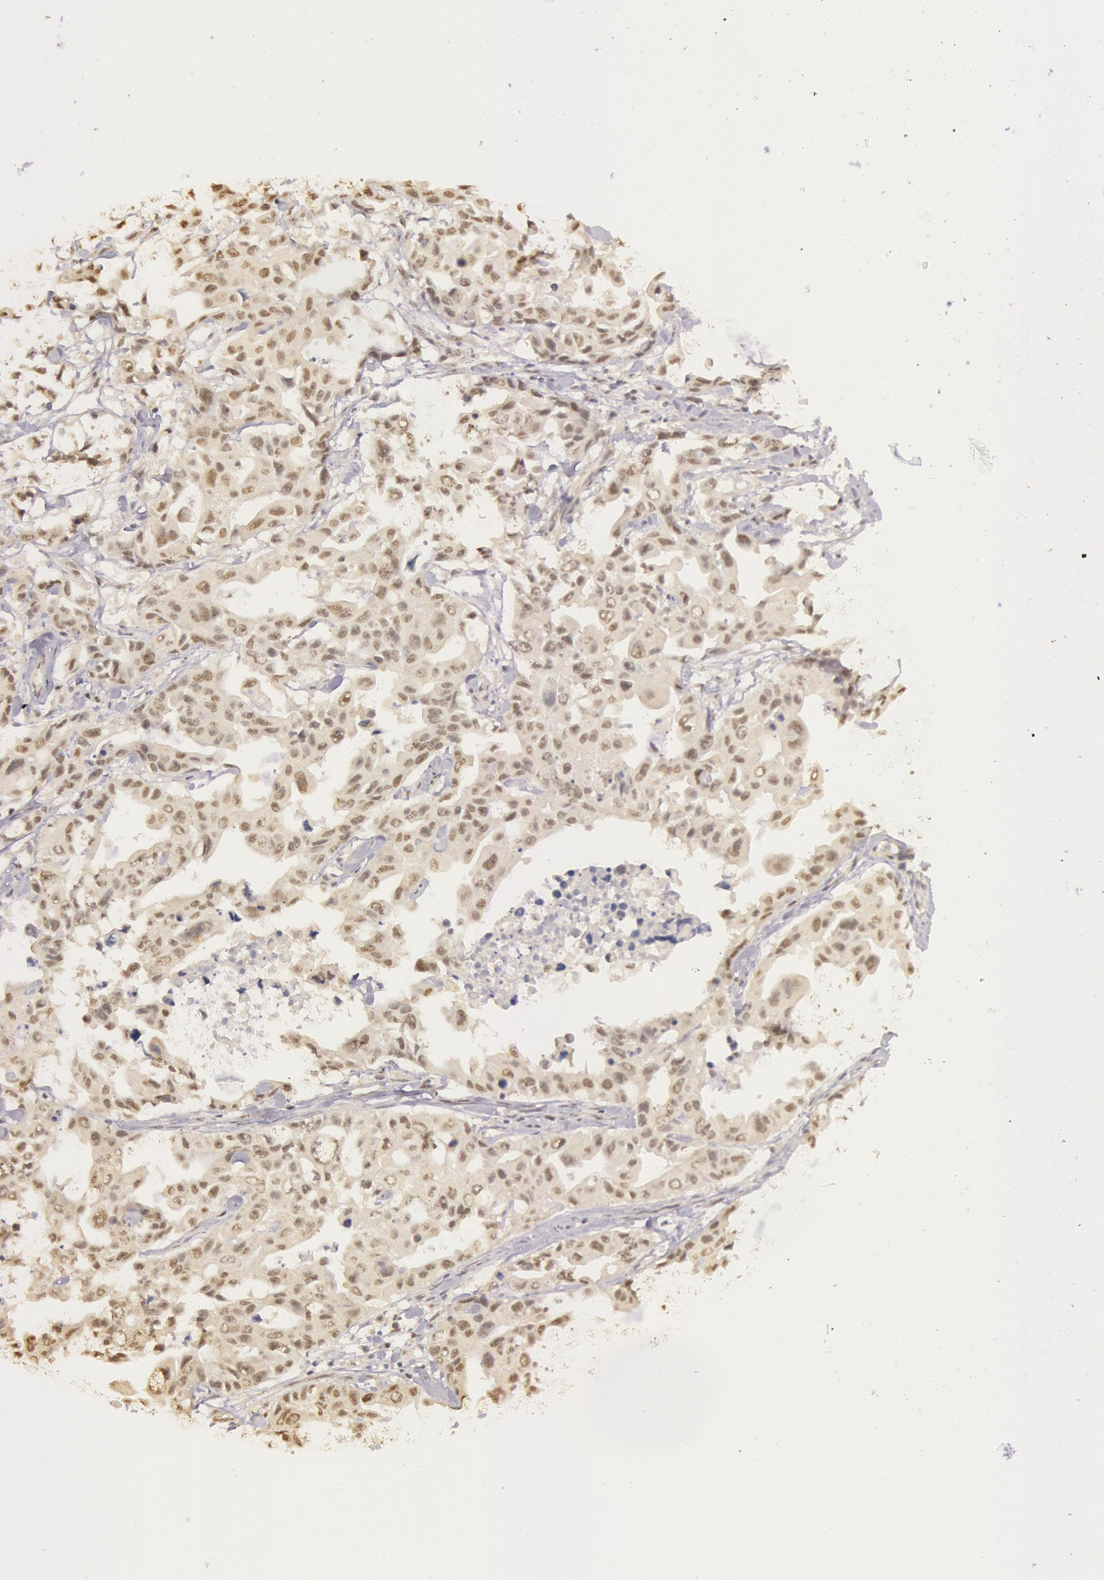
{"staining": {"intensity": "weak", "quantity": ">75%", "location": "cytoplasmic/membranous,nuclear"}, "tissue": "lung cancer", "cell_type": "Tumor cells", "image_type": "cancer", "snomed": [{"axis": "morphology", "description": "Adenocarcinoma, NOS"}, {"axis": "topography", "description": "Lung"}], "caption": "Protein staining by immunohistochemistry exhibits weak cytoplasmic/membranous and nuclear expression in about >75% of tumor cells in adenocarcinoma (lung).", "gene": "RTL10", "patient": {"sex": "male", "age": 64}}